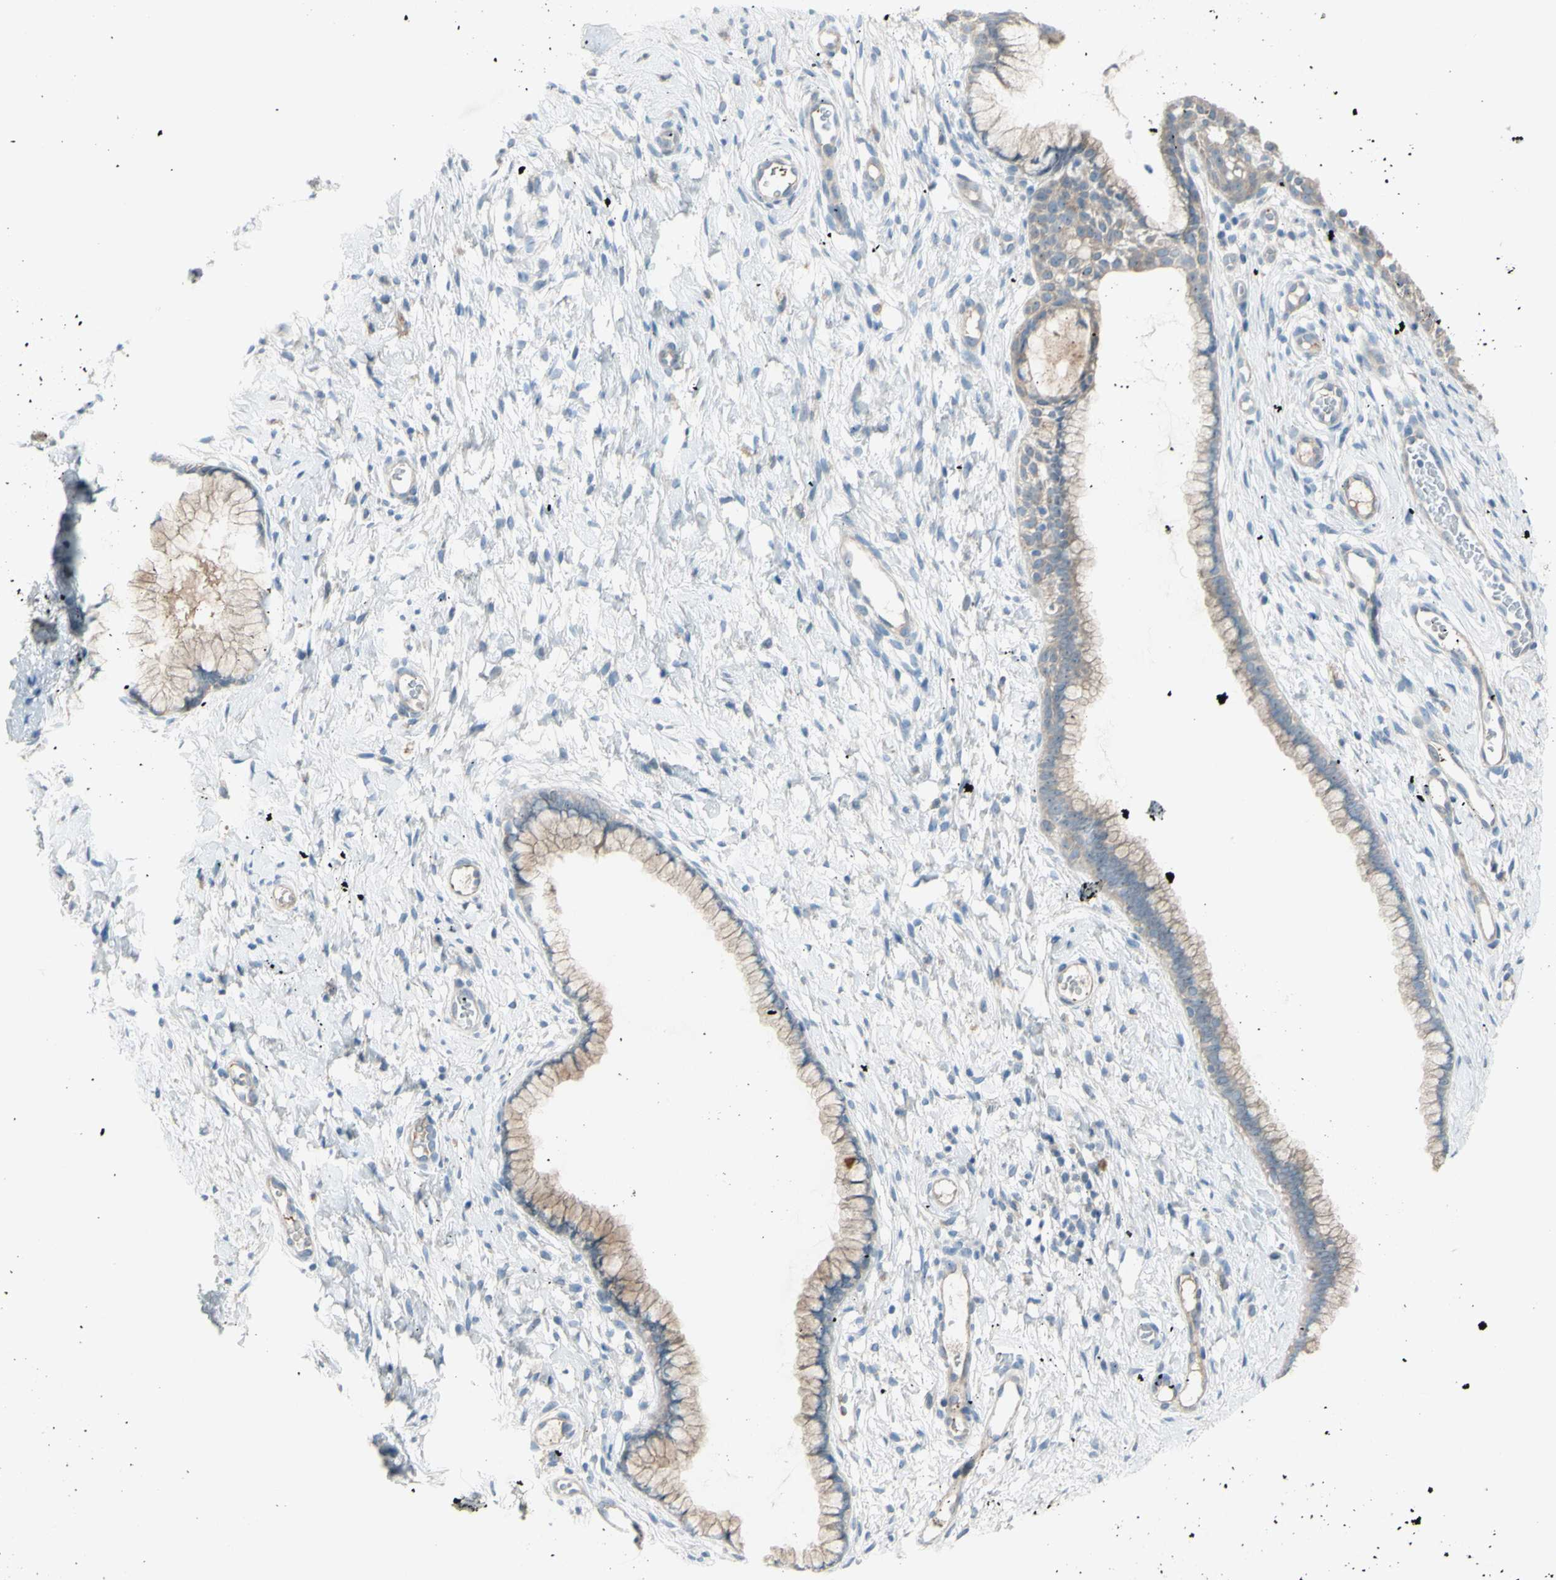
{"staining": {"intensity": "weak", "quantity": "25%-75%", "location": "cytoplasmic/membranous"}, "tissue": "cervix", "cell_type": "Glandular cells", "image_type": "normal", "snomed": [{"axis": "morphology", "description": "Normal tissue, NOS"}, {"axis": "topography", "description": "Cervix"}], "caption": "Brown immunohistochemical staining in unremarkable human cervix demonstrates weak cytoplasmic/membranous staining in about 25%-75% of glandular cells.", "gene": "ATRN", "patient": {"sex": "female", "age": 65}}